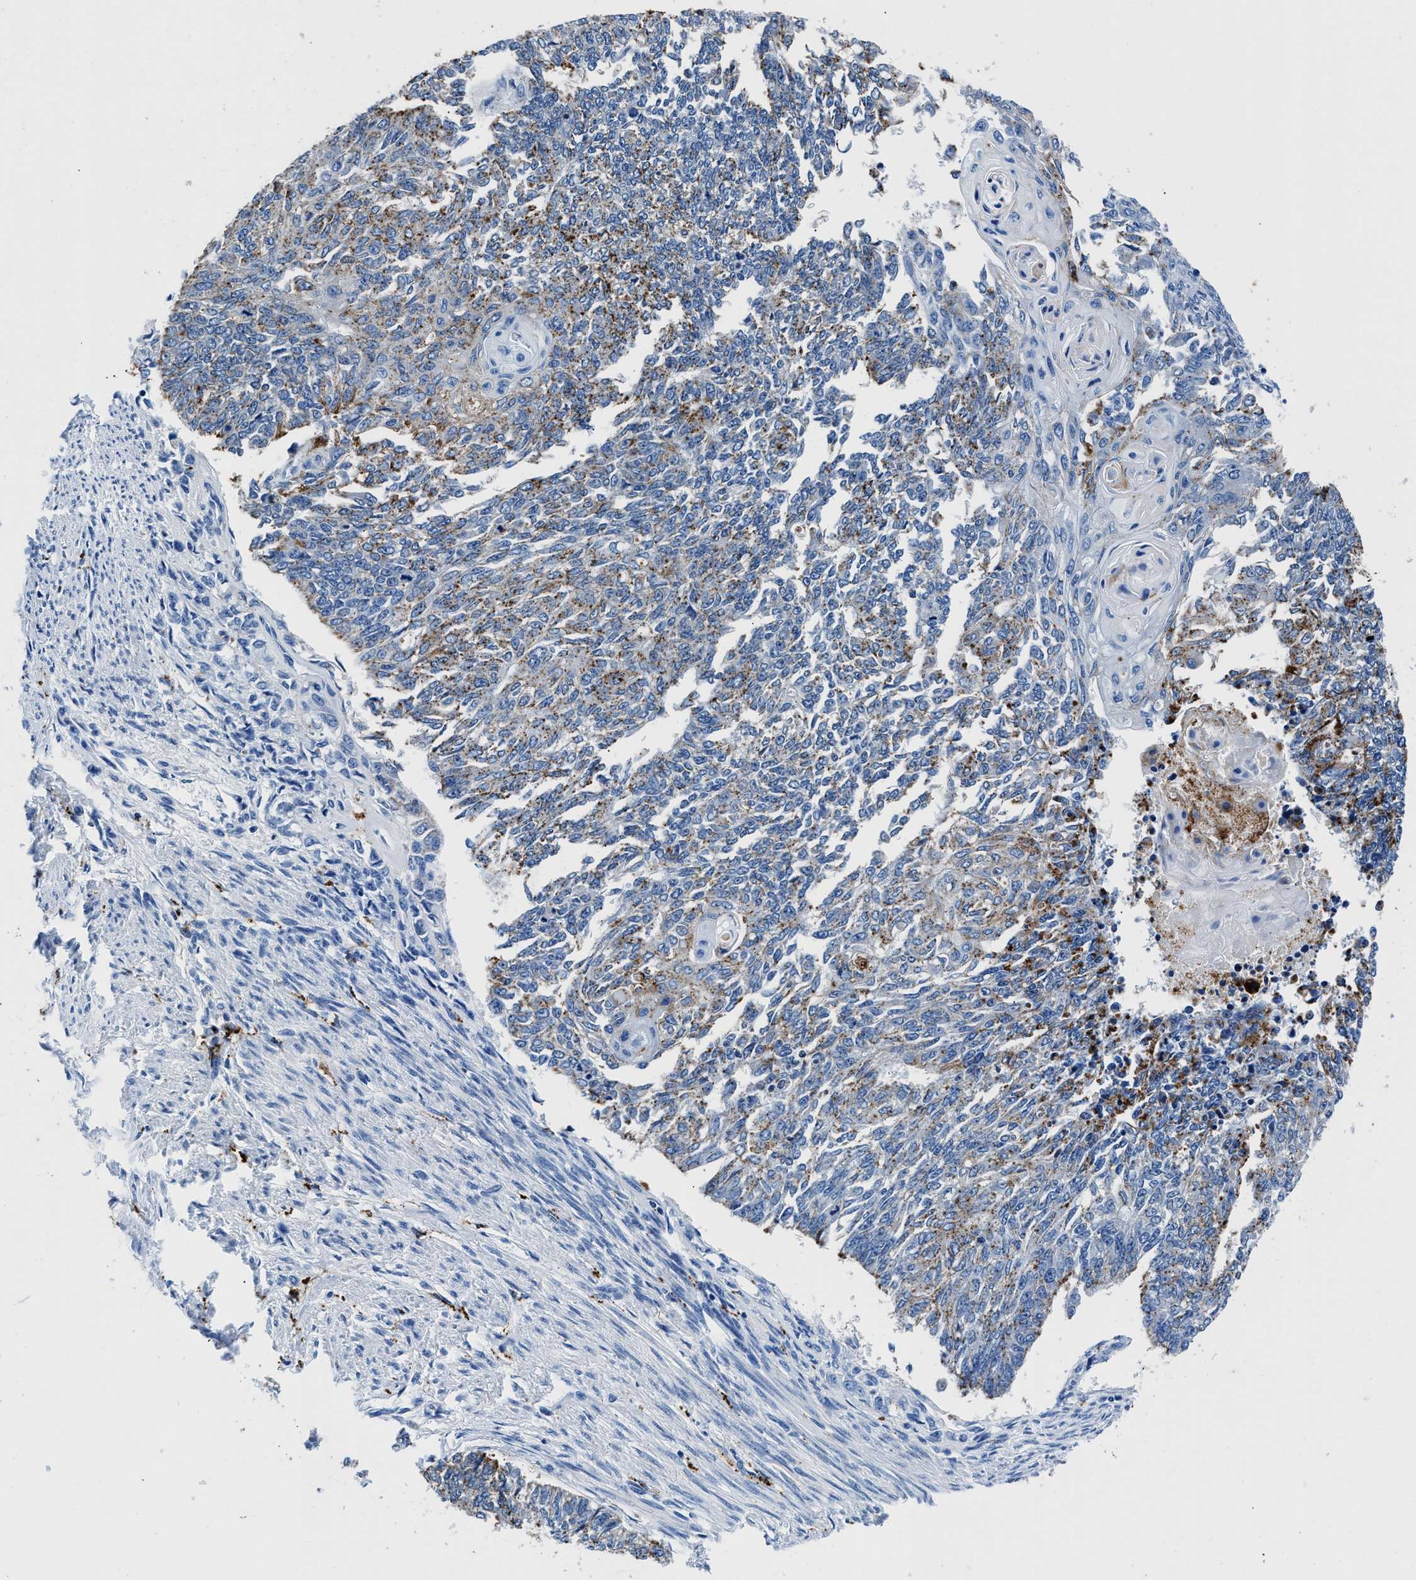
{"staining": {"intensity": "moderate", "quantity": "25%-75%", "location": "cytoplasmic/membranous"}, "tissue": "endometrial cancer", "cell_type": "Tumor cells", "image_type": "cancer", "snomed": [{"axis": "morphology", "description": "Adenocarcinoma, NOS"}, {"axis": "topography", "description": "Endometrium"}], "caption": "A brown stain highlights moderate cytoplasmic/membranous staining of a protein in endometrial cancer (adenocarcinoma) tumor cells. The protein is shown in brown color, while the nuclei are stained blue.", "gene": "OR14K1", "patient": {"sex": "female", "age": 32}}